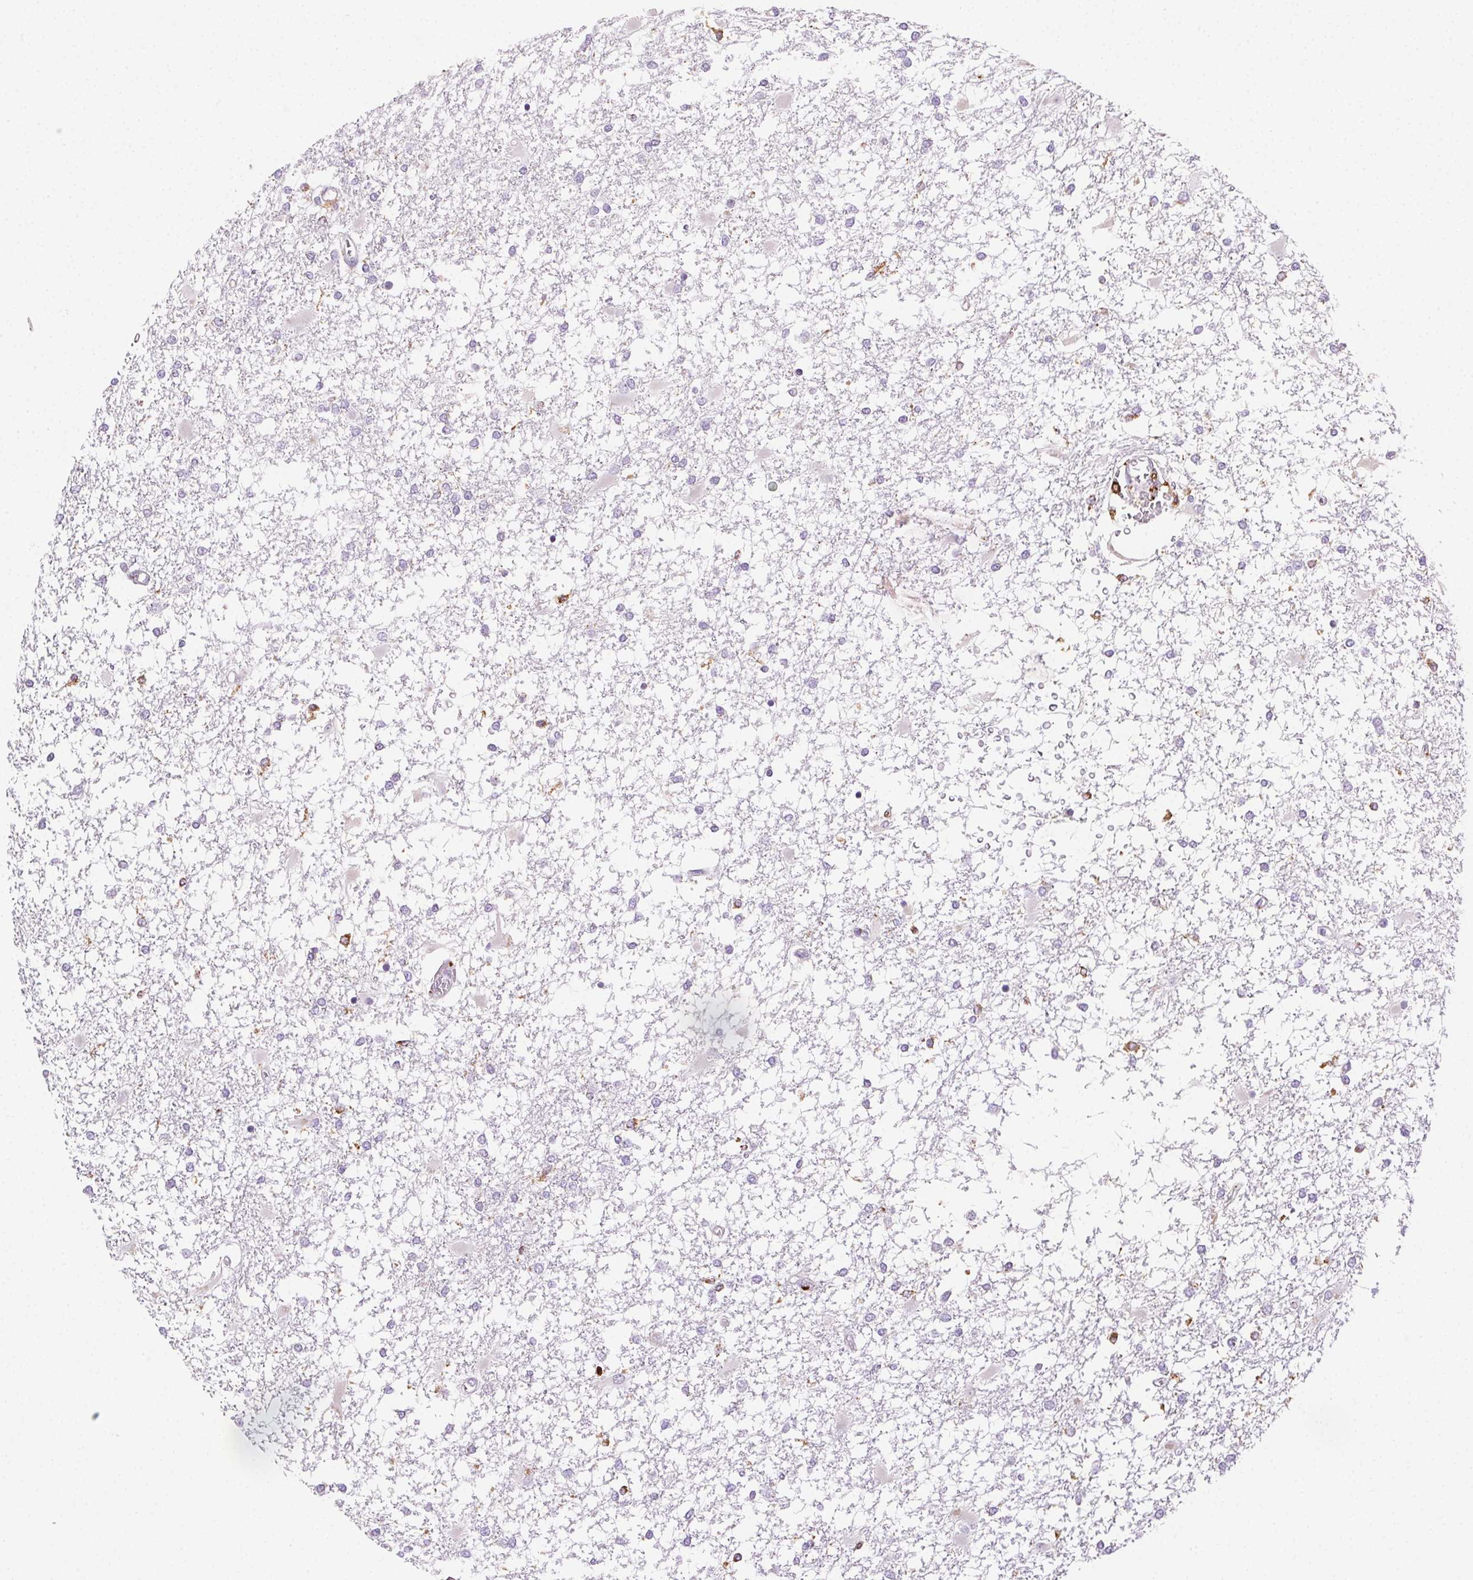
{"staining": {"intensity": "negative", "quantity": "none", "location": "none"}, "tissue": "glioma", "cell_type": "Tumor cells", "image_type": "cancer", "snomed": [{"axis": "morphology", "description": "Glioma, malignant, High grade"}, {"axis": "topography", "description": "Cerebral cortex"}], "caption": "A high-resolution histopathology image shows immunohistochemistry staining of malignant glioma (high-grade), which reveals no significant positivity in tumor cells. Brightfield microscopy of immunohistochemistry (IHC) stained with DAB (brown) and hematoxylin (blue), captured at high magnification.", "gene": "SCPEP1", "patient": {"sex": "male", "age": 79}}